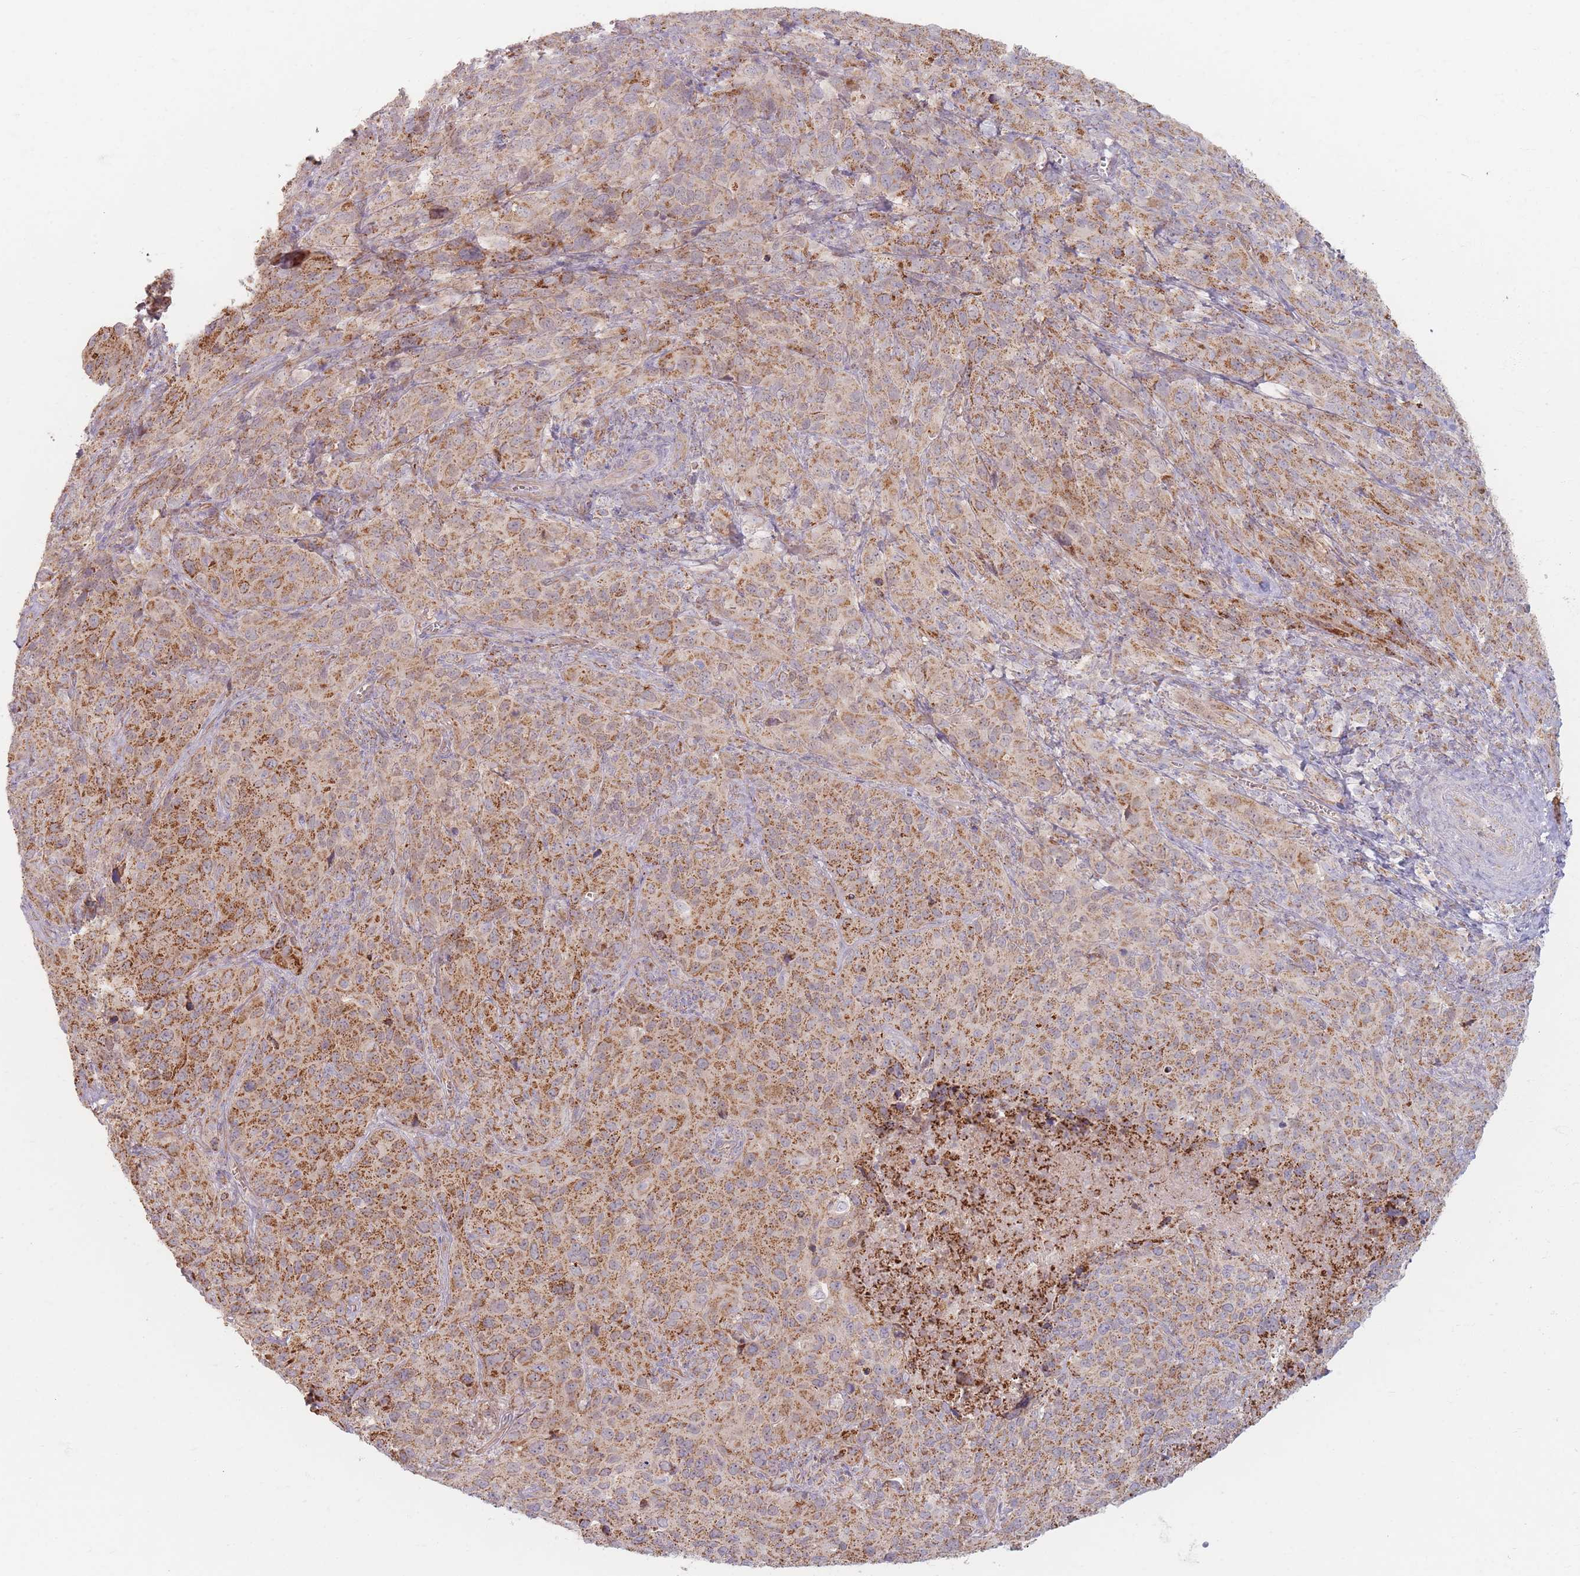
{"staining": {"intensity": "moderate", "quantity": ">75%", "location": "cytoplasmic/membranous"}, "tissue": "cervical cancer", "cell_type": "Tumor cells", "image_type": "cancer", "snomed": [{"axis": "morphology", "description": "Squamous cell carcinoma, NOS"}, {"axis": "topography", "description": "Cervix"}], "caption": "Immunohistochemical staining of cervical squamous cell carcinoma displays medium levels of moderate cytoplasmic/membranous protein expression in approximately >75% of tumor cells.", "gene": "ESRP2", "patient": {"sex": "female", "age": 51}}